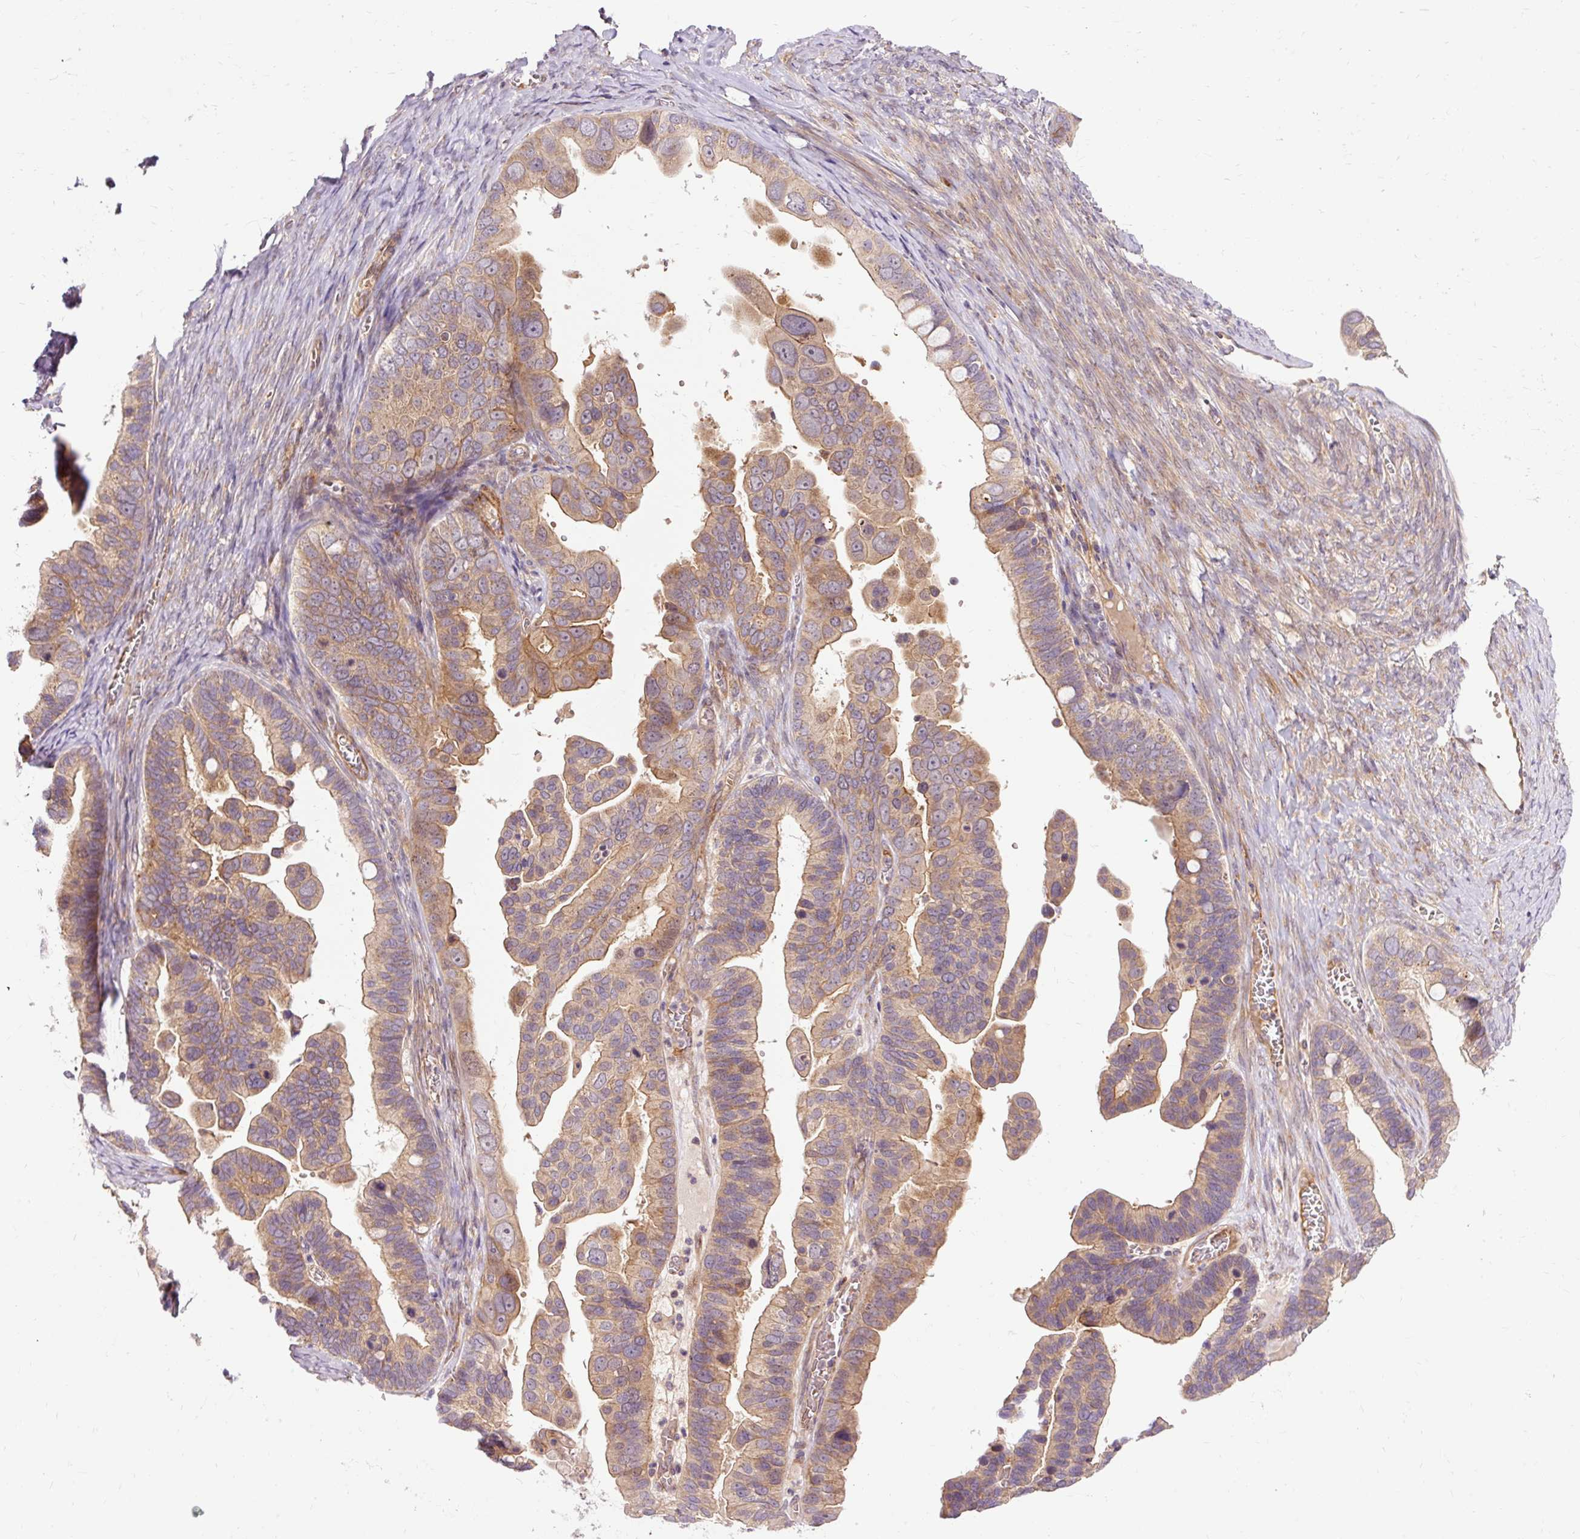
{"staining": {"intensity": "moderate", "quantity": ">75%", "location": "cytoplasmic/membranous"}, "tissue": "ovarian cancer", "cell_type": "Tumor cells", "image_type": "cancer", "snomed": [{"axis": "morphology", "description": "Cystadenocarcinoma, serous, NOS"}, {"axis": "topography", "description": "Ovary"}], "caption": "Immunohistochemistry (IHC) (DAB (3,3'-diaminobenzidine)) staining of ovarian serous cystadenocarcinoma demonstrates moderate cytoplasmic/membranous protein expression in approximately >75% of tumor cells.", "gene": "RIPOR3", "patient": {"sex": "female", "age": 56}}